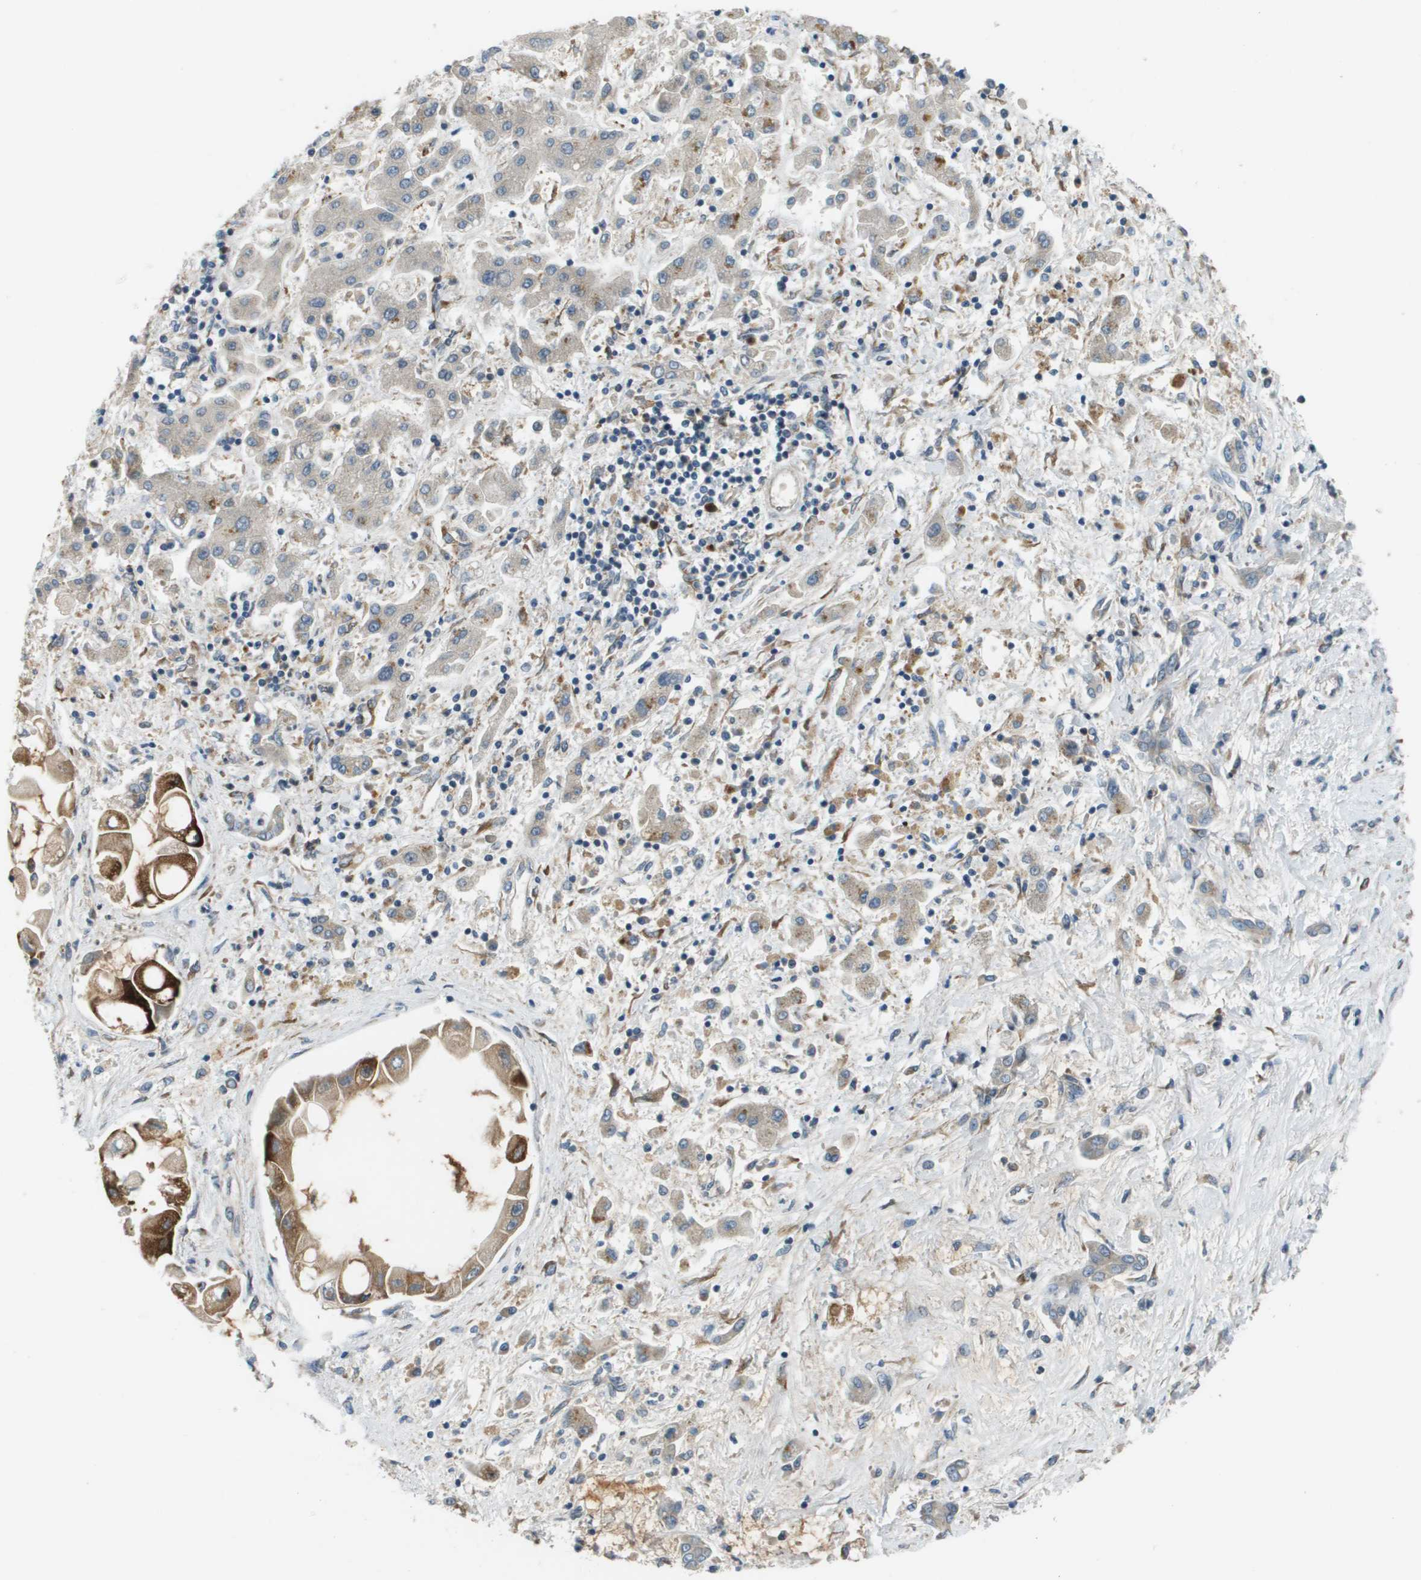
{"staining": {"intensity": "moderate", "quantity": ">75%", "location": "cytoplasmic/membranous"}, "tissue": "liver cancer", "cell_type": "Tumor cells", "image_type": "cancer", "snomed": [{"axis": "morphology", "description": "Cholangiocarcinoma"}, {"axis": "topography", "description": "Liver"}], "caption": "Protein expression analysis of human liver cancer (cholangiocarcinoma) reveals moderate cytoplasmic/membranous expression in about >75% of tumor cells.", "gene": "SAMSN1", "patient": {"sex": "male", "age": 50}}